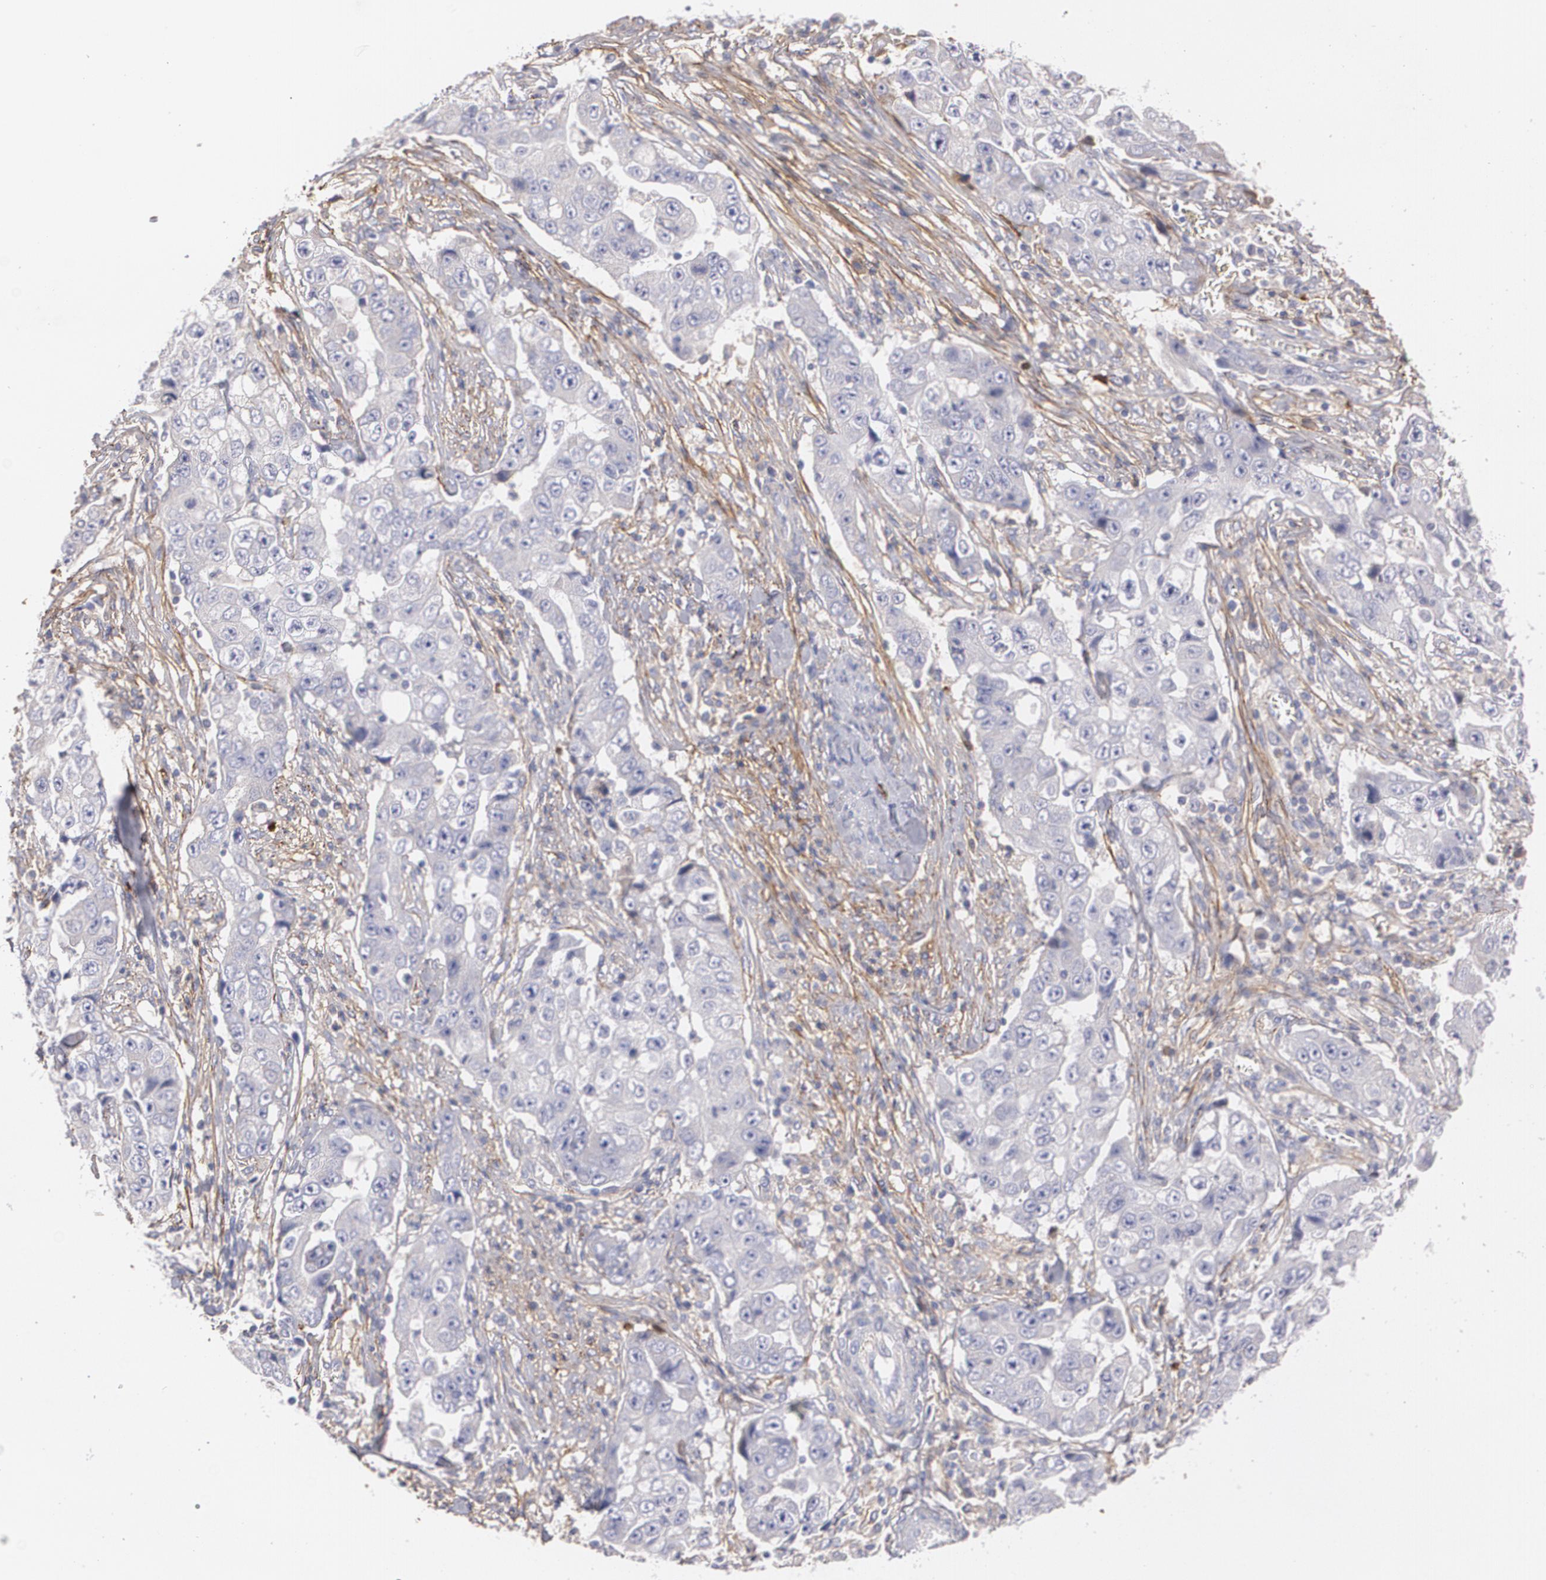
{"staining": {"intensity": "negative", "quantity": "none", "location": "none"}, "tissue": "lung cancer", "cell_type": "Tumor cells", "image_type": "cancer", "snomed": [{"axis": "morphology", "description": "Squamous cell carcinoma, NOS"}, {"axis": "topography", "description": "Lung"}], "caption": "Immunohistochemistry (IHC) of lung squamous cell carcinoma reveals no positivity in tumor cells.", "gene": "FBLN1", "patient": {"sex": "male", "age": 64}}